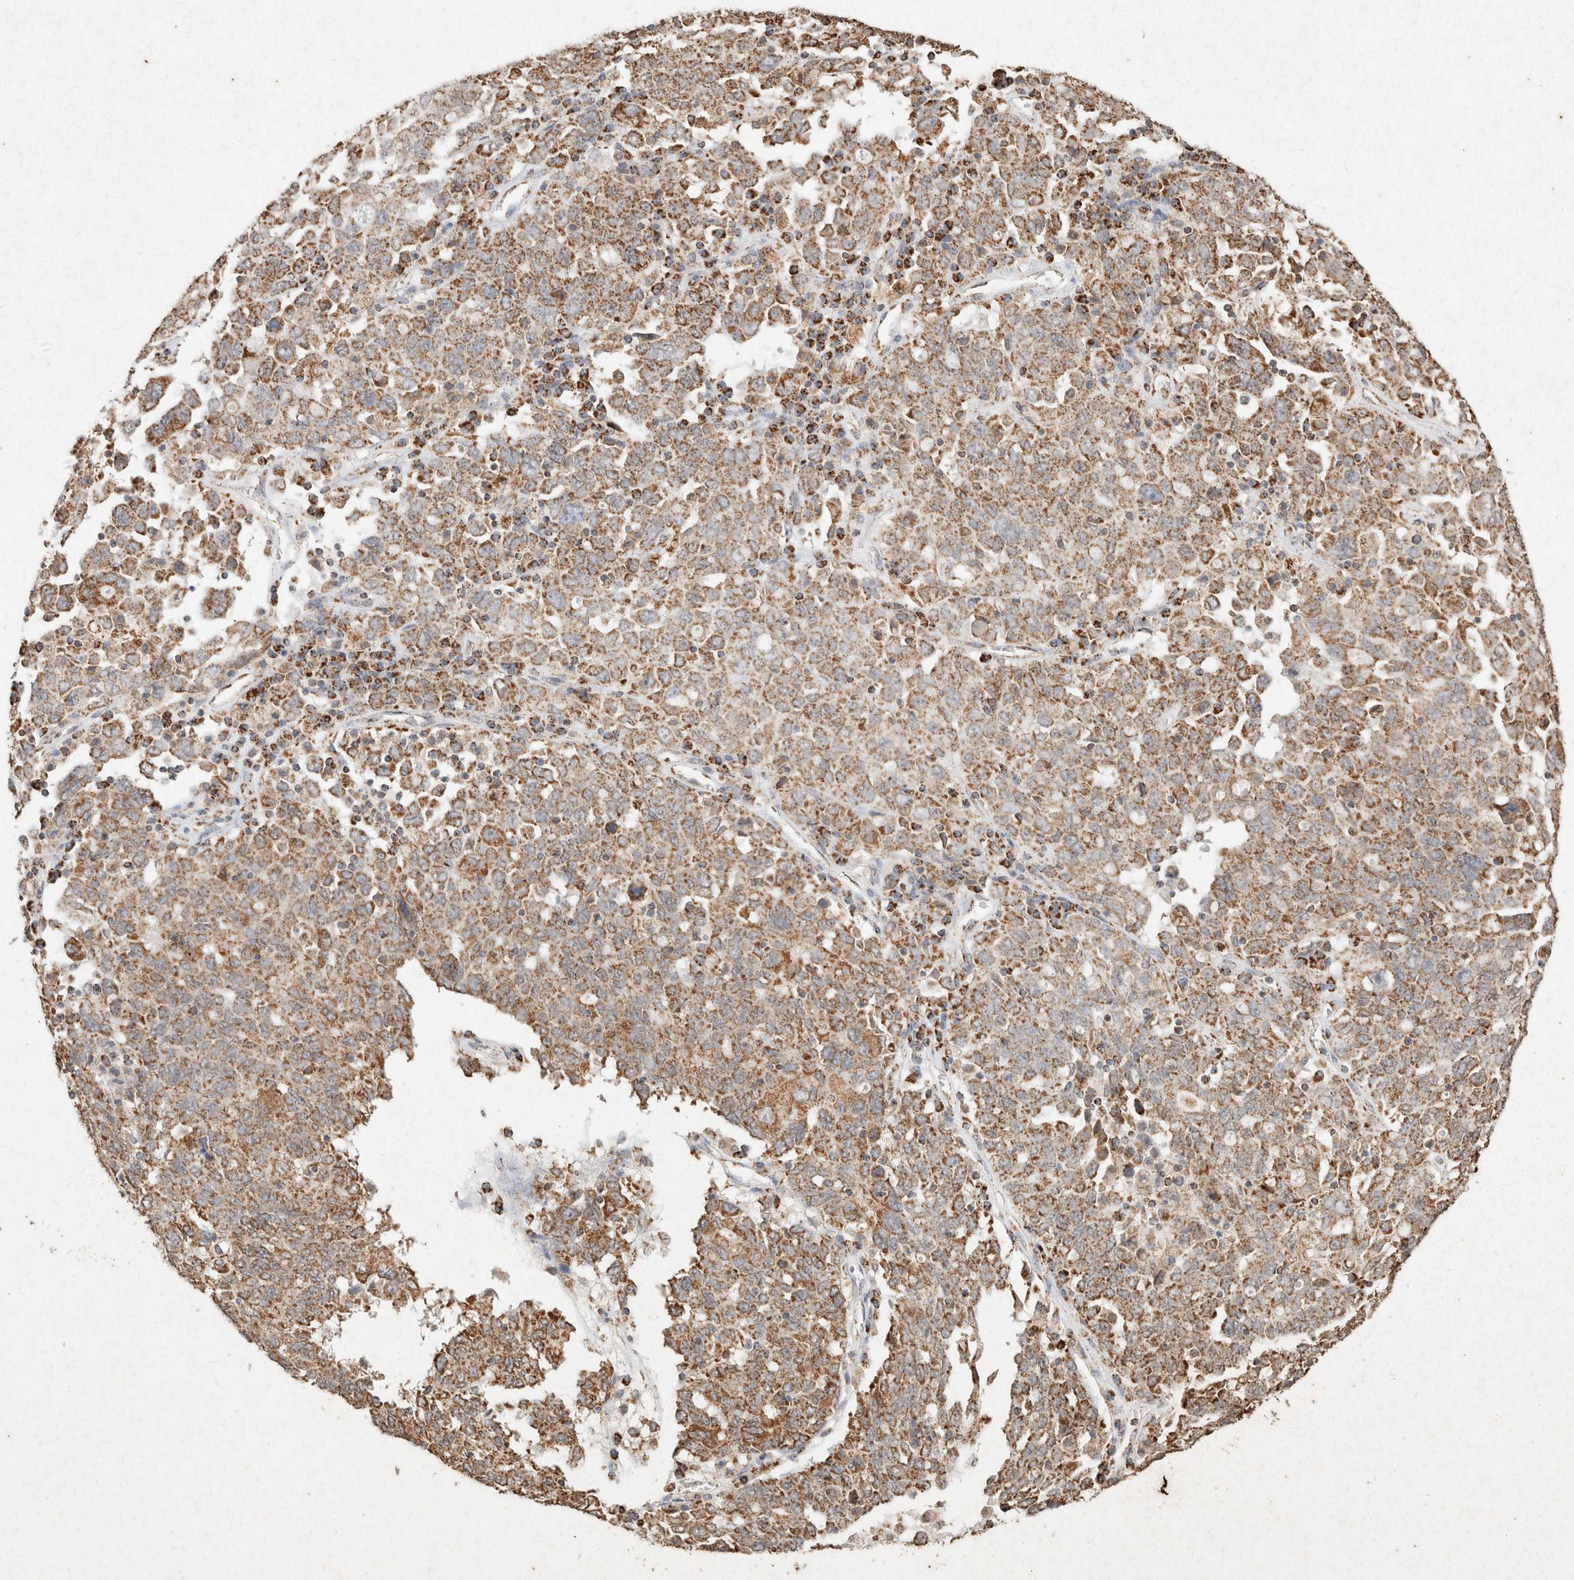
{"staining": {"intensity": "moderate", "quantity": ">75%", "location": "cytoplasmic/membranous"}, "tissue": "ovarian cancer", "cell_type": "Tumor cells", "image_type": "cancer", "snomed": [{"axis": "morphology", "description": "Carcinoma, endometroid"}, {"axis": "topography", "description": "Ovary"}], "caption": "DAB immunohistochemical staining of endometroid carcinoma (ovarian) shows moderate cytoplasmic/membranous protein expression in approximately >75% of tumor cells.", "gene": "SDC2", "patient": {"sex": "female", "age": 62}}